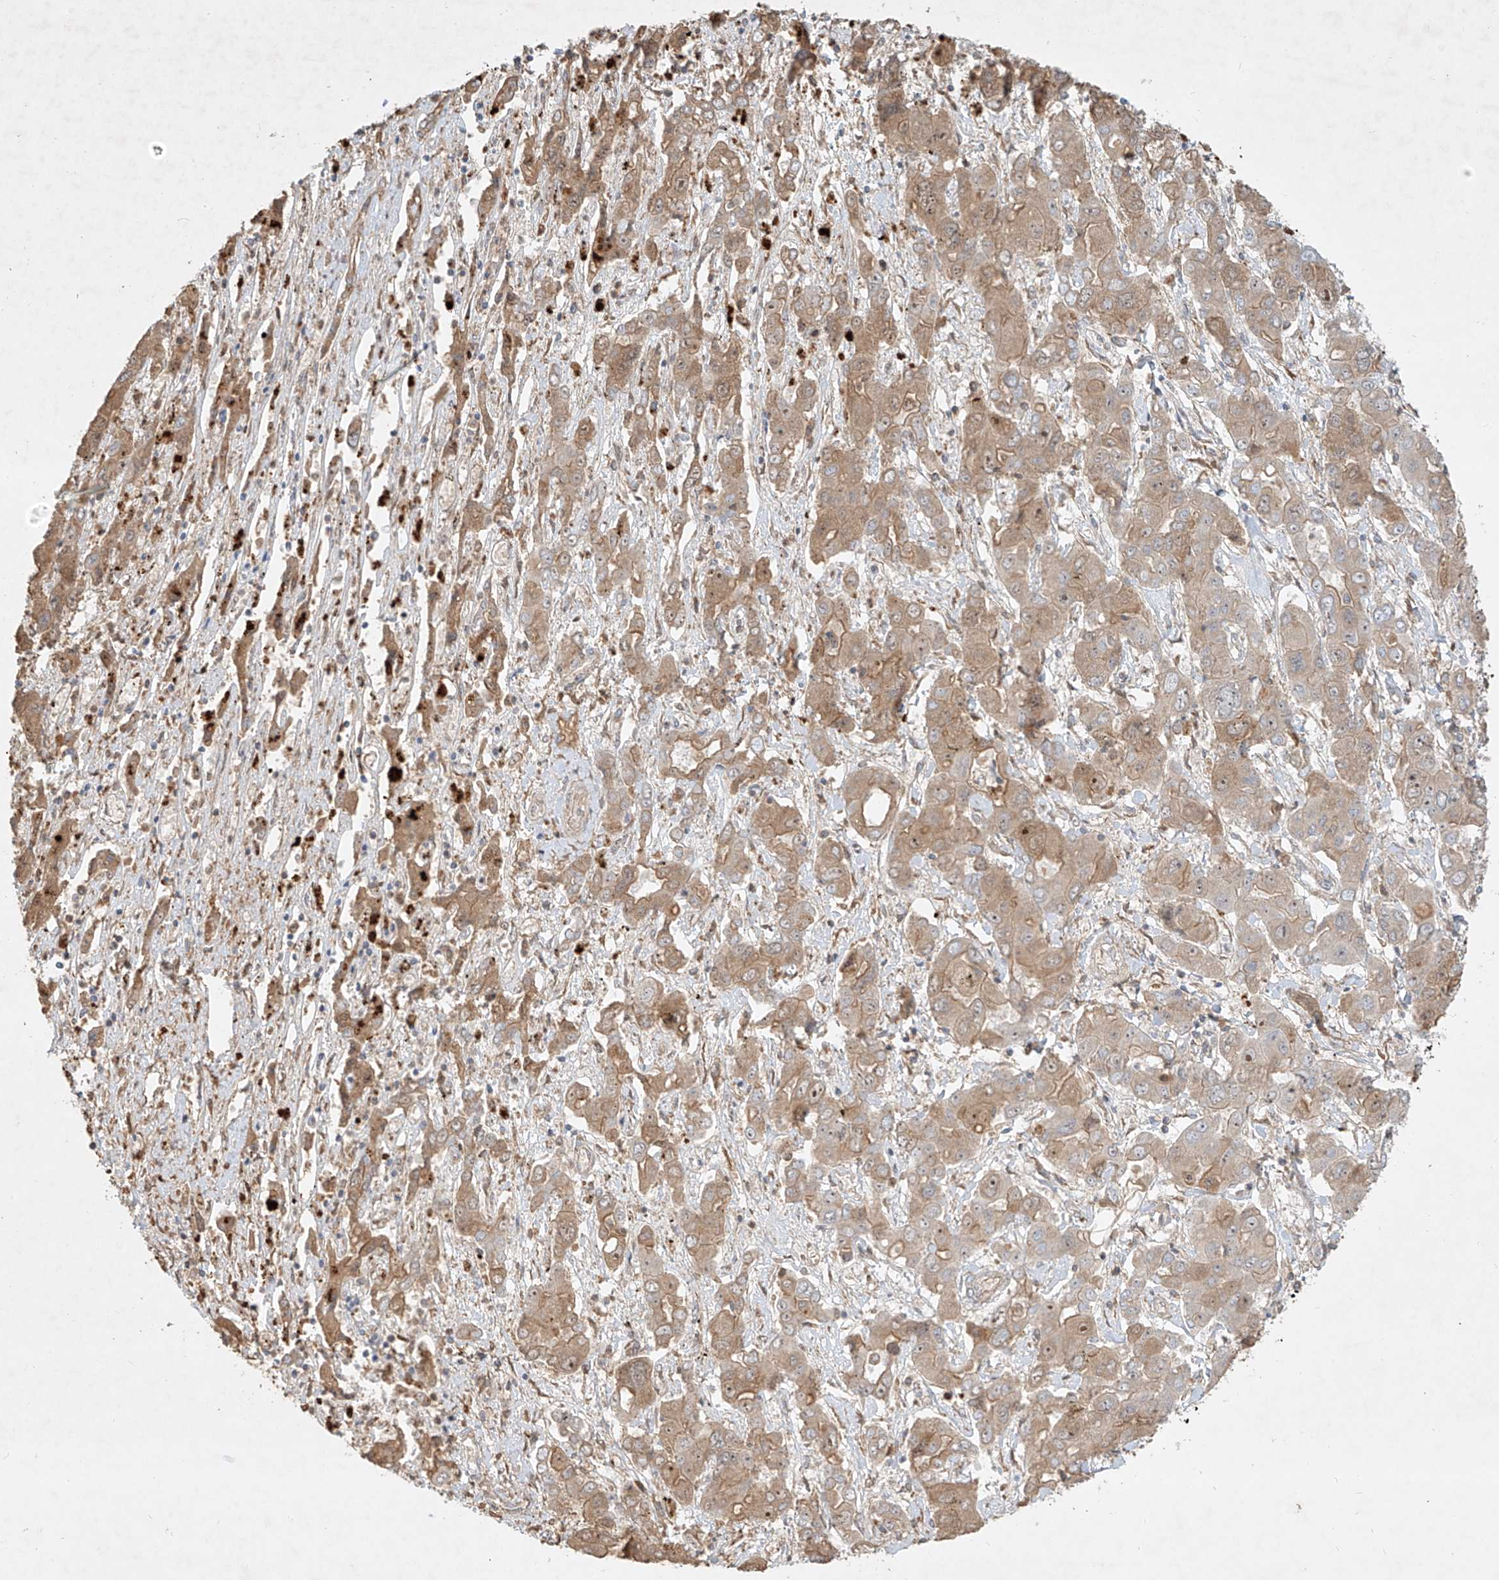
{"staining": {"intensity": "weak", "quantity": ">75%", "location": "cytoplasmic/membranous,nuclear"}, "tissue": "liver cancer", "cell_type": "Tumor cells", "image_type": "cancer", "snomed": [{"axis": "morphology", "description": "Cholangiocarcinoma"}, {"axis": "topography", "description": "Liver"}], "caption": "Liver cholangiocarcinoma stained with DAB immunohistochemistry reveals low levels of weak cytoplasmic/membranous and nuclear positivity in about >75% of tumor cells.", "gene": "KPNA7", "patient": {"sex": "male", "age": 67}}